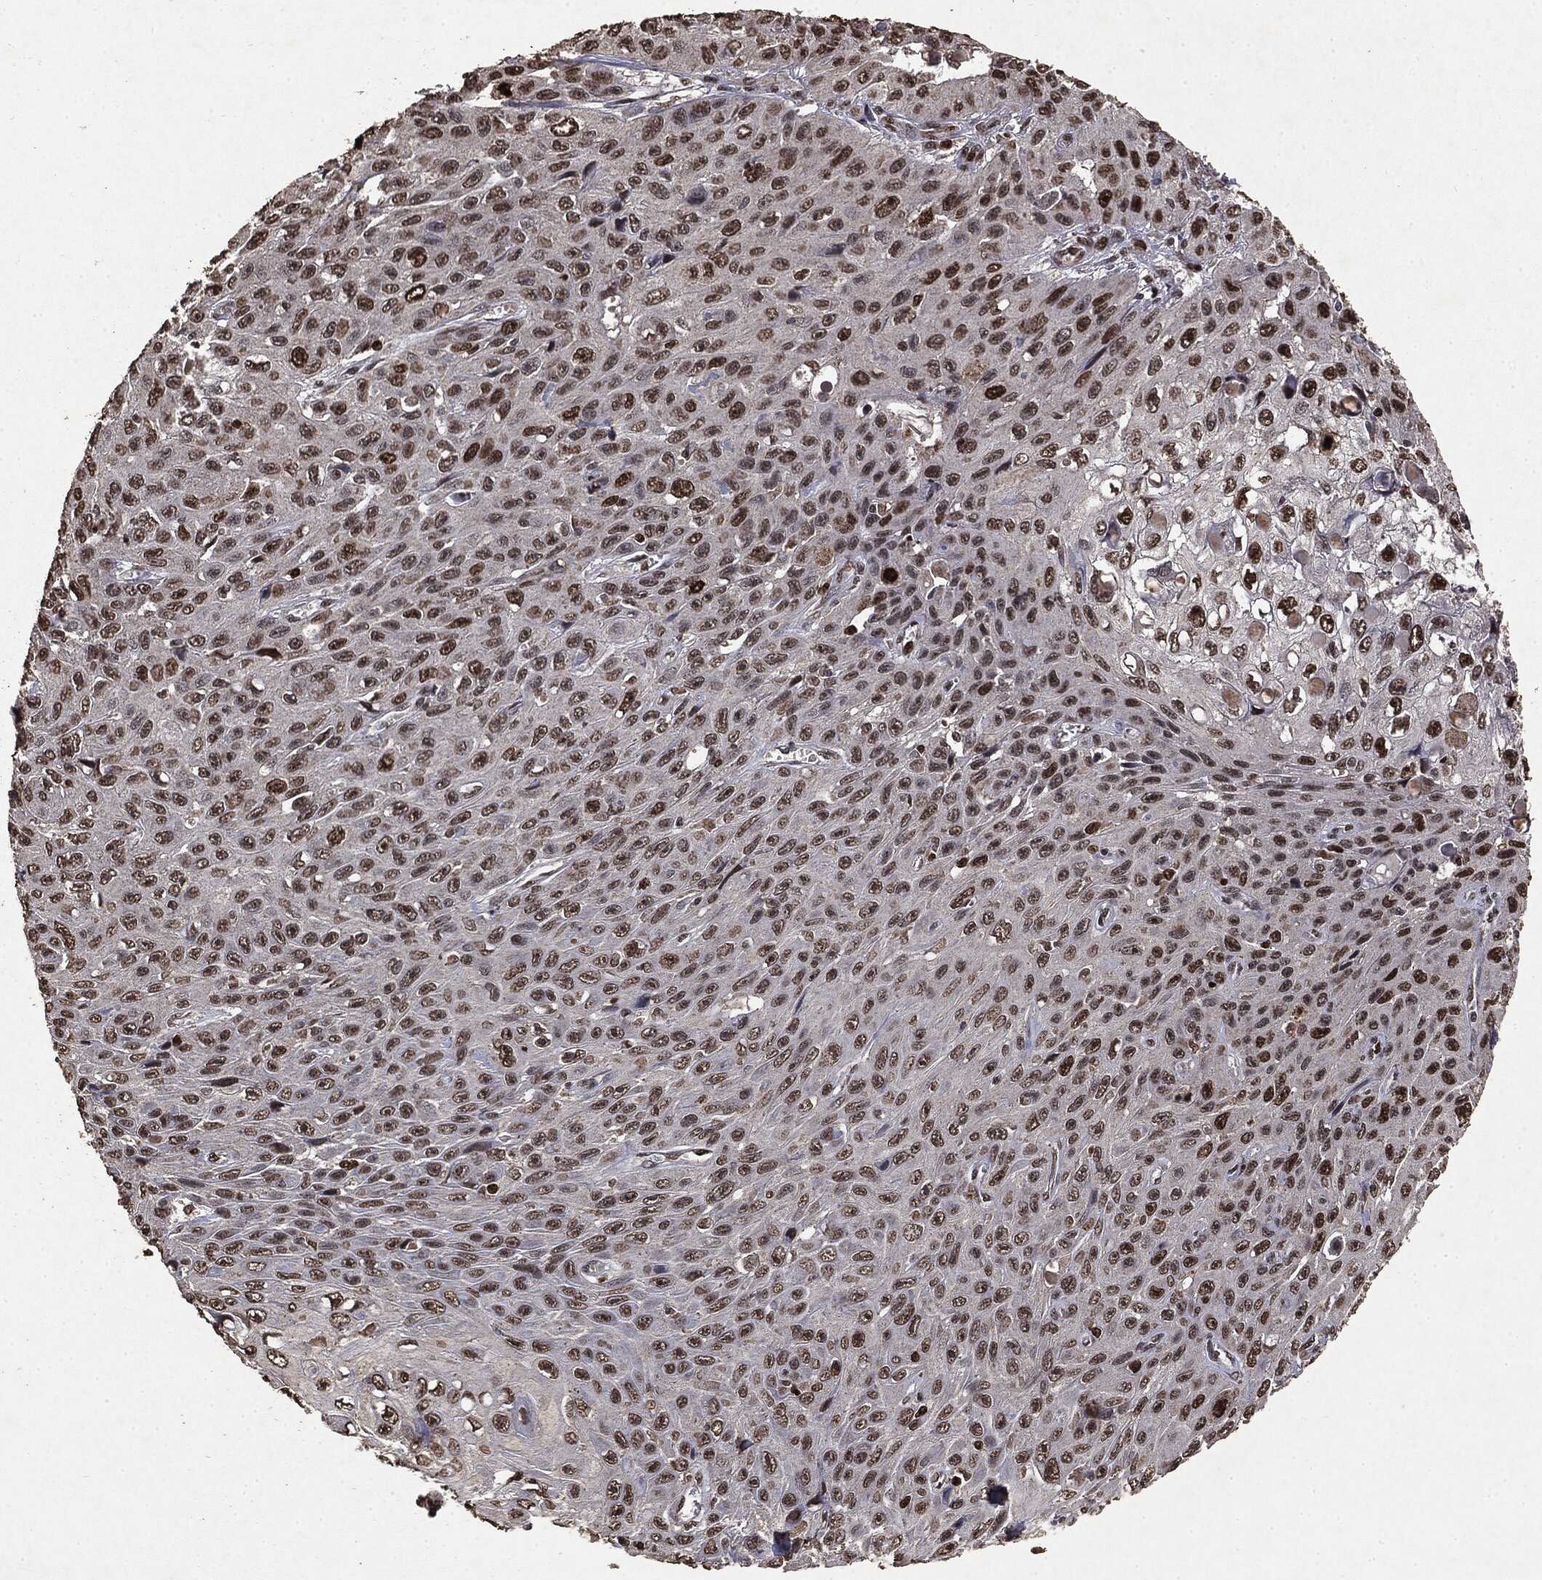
{"staining": {"intensity": "moderate", "quantity": "25%-75%", "location": "nuclear"}, "tissue": "skin cancer", "cell_type": "Tumor cells", "image_type": "cancer", "snomed": [{"axis": "morphology", "description": "Squamous cell carcinoma, NOS"}, {"axis": "topography", "description": "Skin"}], "caption": "Protein analysis of skin cancer (squamous cell carcinoma) tissue displays moderate nuclear expression in approximately 25%-75% of tumor cells.", "gene": "RAD18", "patient": {"sex": "male", "age": 82}}